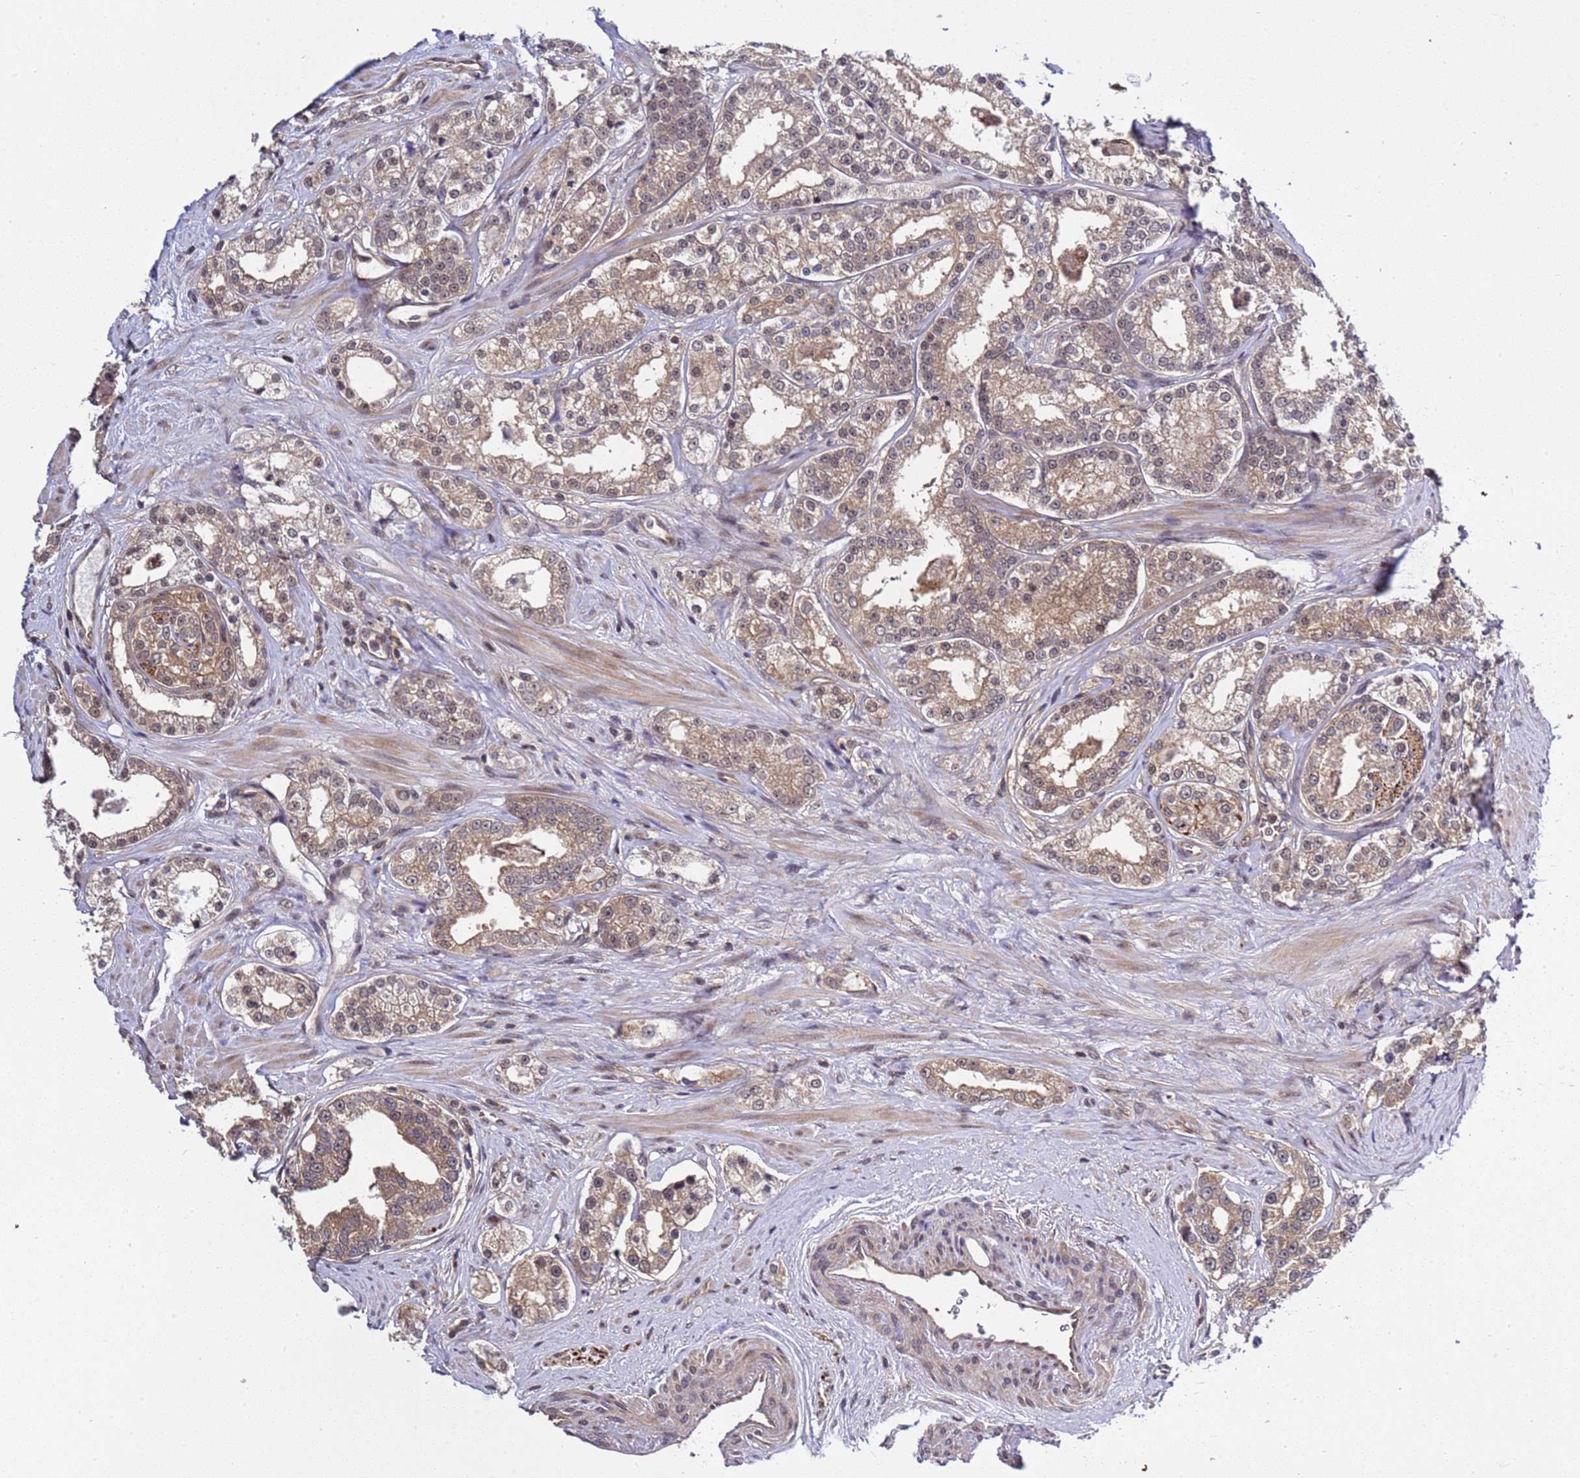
{"staining": {"intensity": "weak", "quantity": ">75%", "location": "cytoplasmic/membranous,nuclear"}, "tissue": "prostate cancer", "cell_type": "Tumor cells", "image_type": "cancer", "snomed": [{"axis": "morphology", "description": "Normal tissue, NOS"}, {"axis": "morphology", "description": "Adenocarcinoma, High grade"}, {"axis": "topography", "description": "Prostate"}], "caption": "Human adenocarcinoma (high-grade) (prostate) stained with a protein marker demonstrates weak staining in tumor cells.", "gene": "GEN1", "patient": {"sex": "male", "age": 83}}